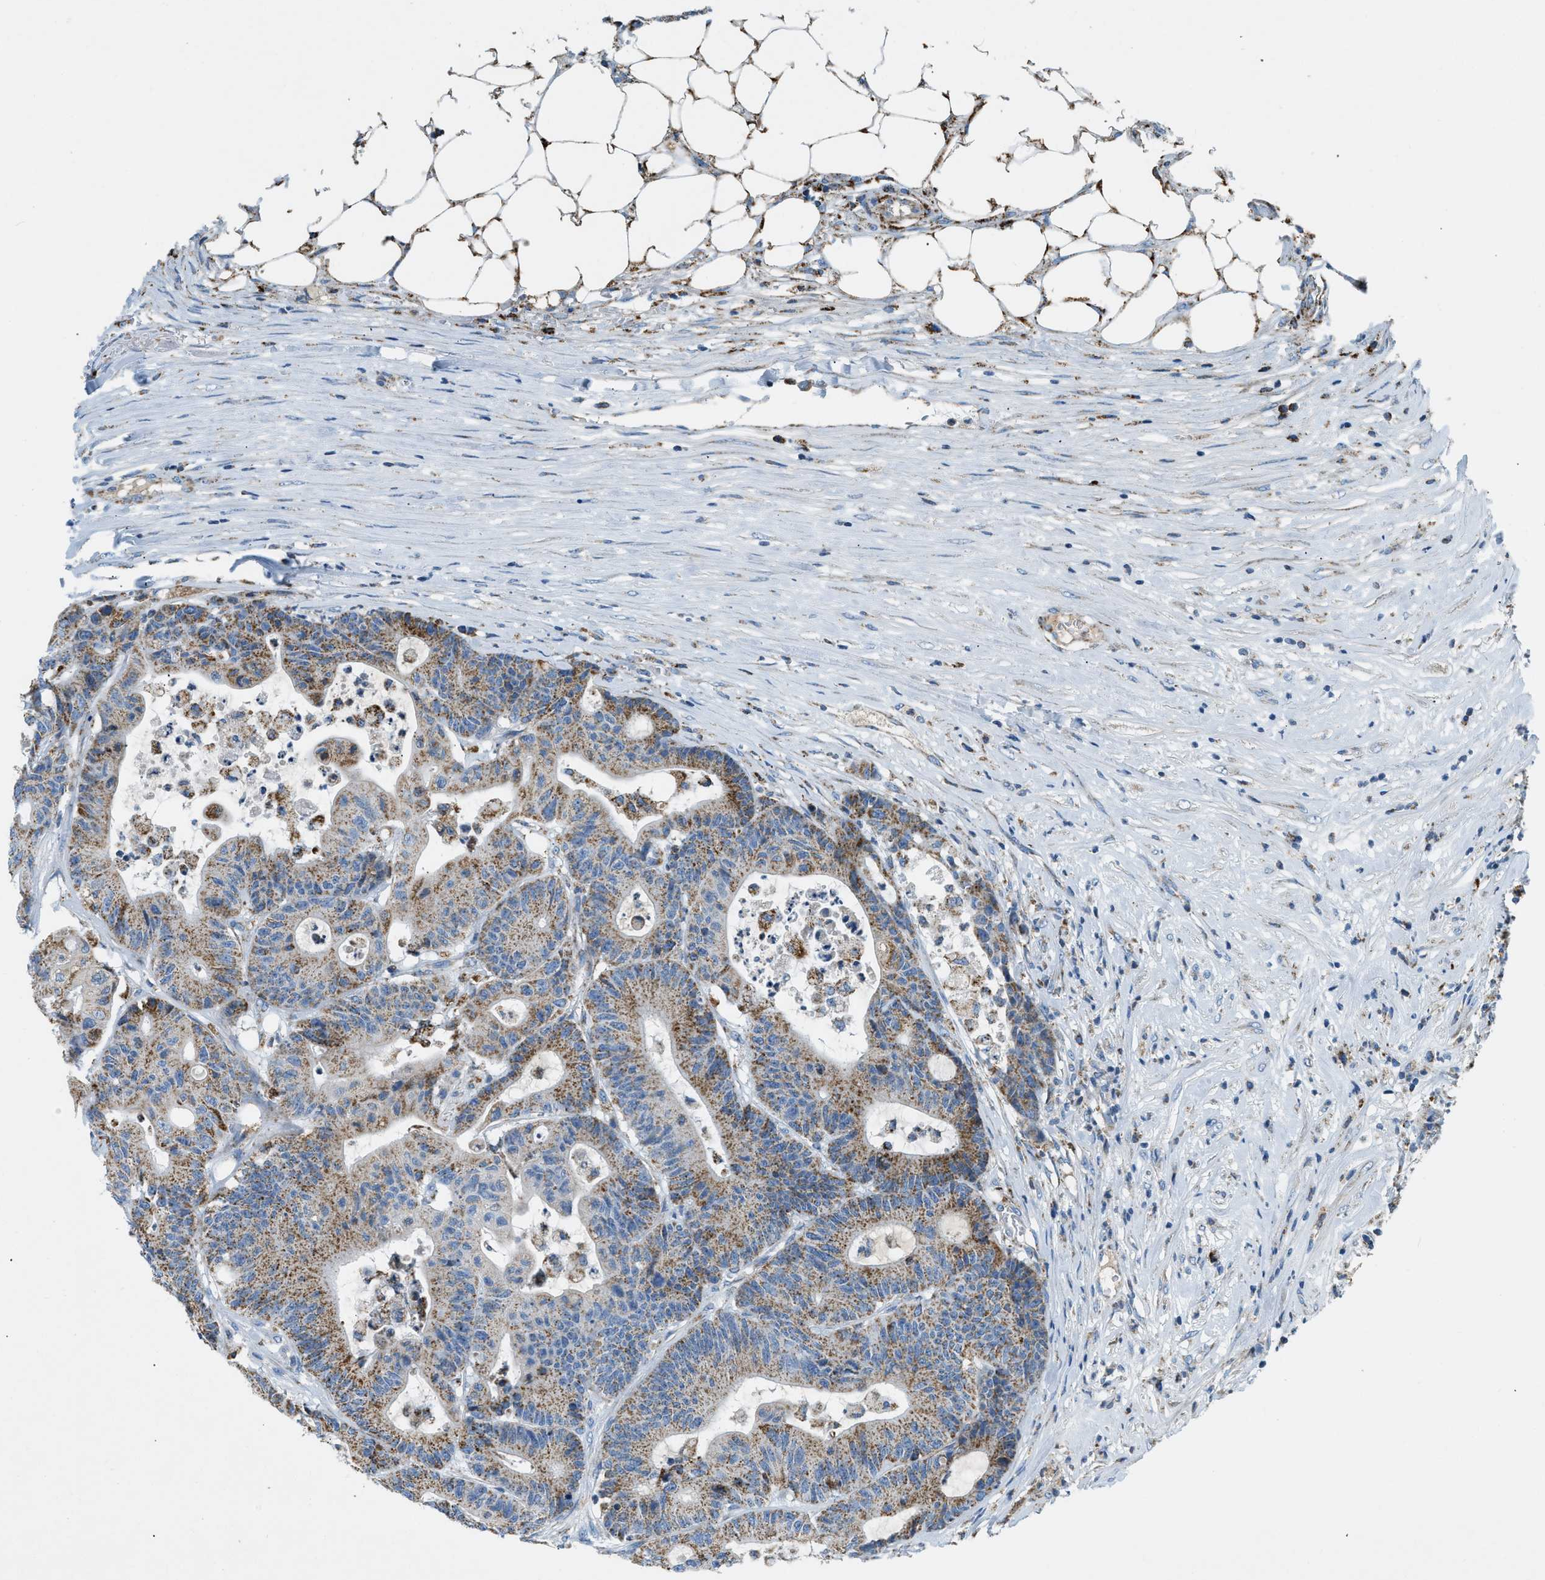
{"staining": {"intensity": "moderate", "quantity": ">75%", "location": "cytoplasmic/membranous"}, "tissue": "colorectal cancer", "cell_type": "Tumor cells", "image_type": "cancer", "snomed": [{"axis": "morphology", "description": "Adenocarcinoma, NOS"}, {"axis": "topography", "description": "Colon"}], "caption": "Human adenocarcinoma (colorectal) stained with a brown dye demonstrates moderate cytoplasmic/membranous positive positivity in about >75% of tumor cells.", "gene": "ACADVL", "patient": {"sex": "female", "age": 84}}